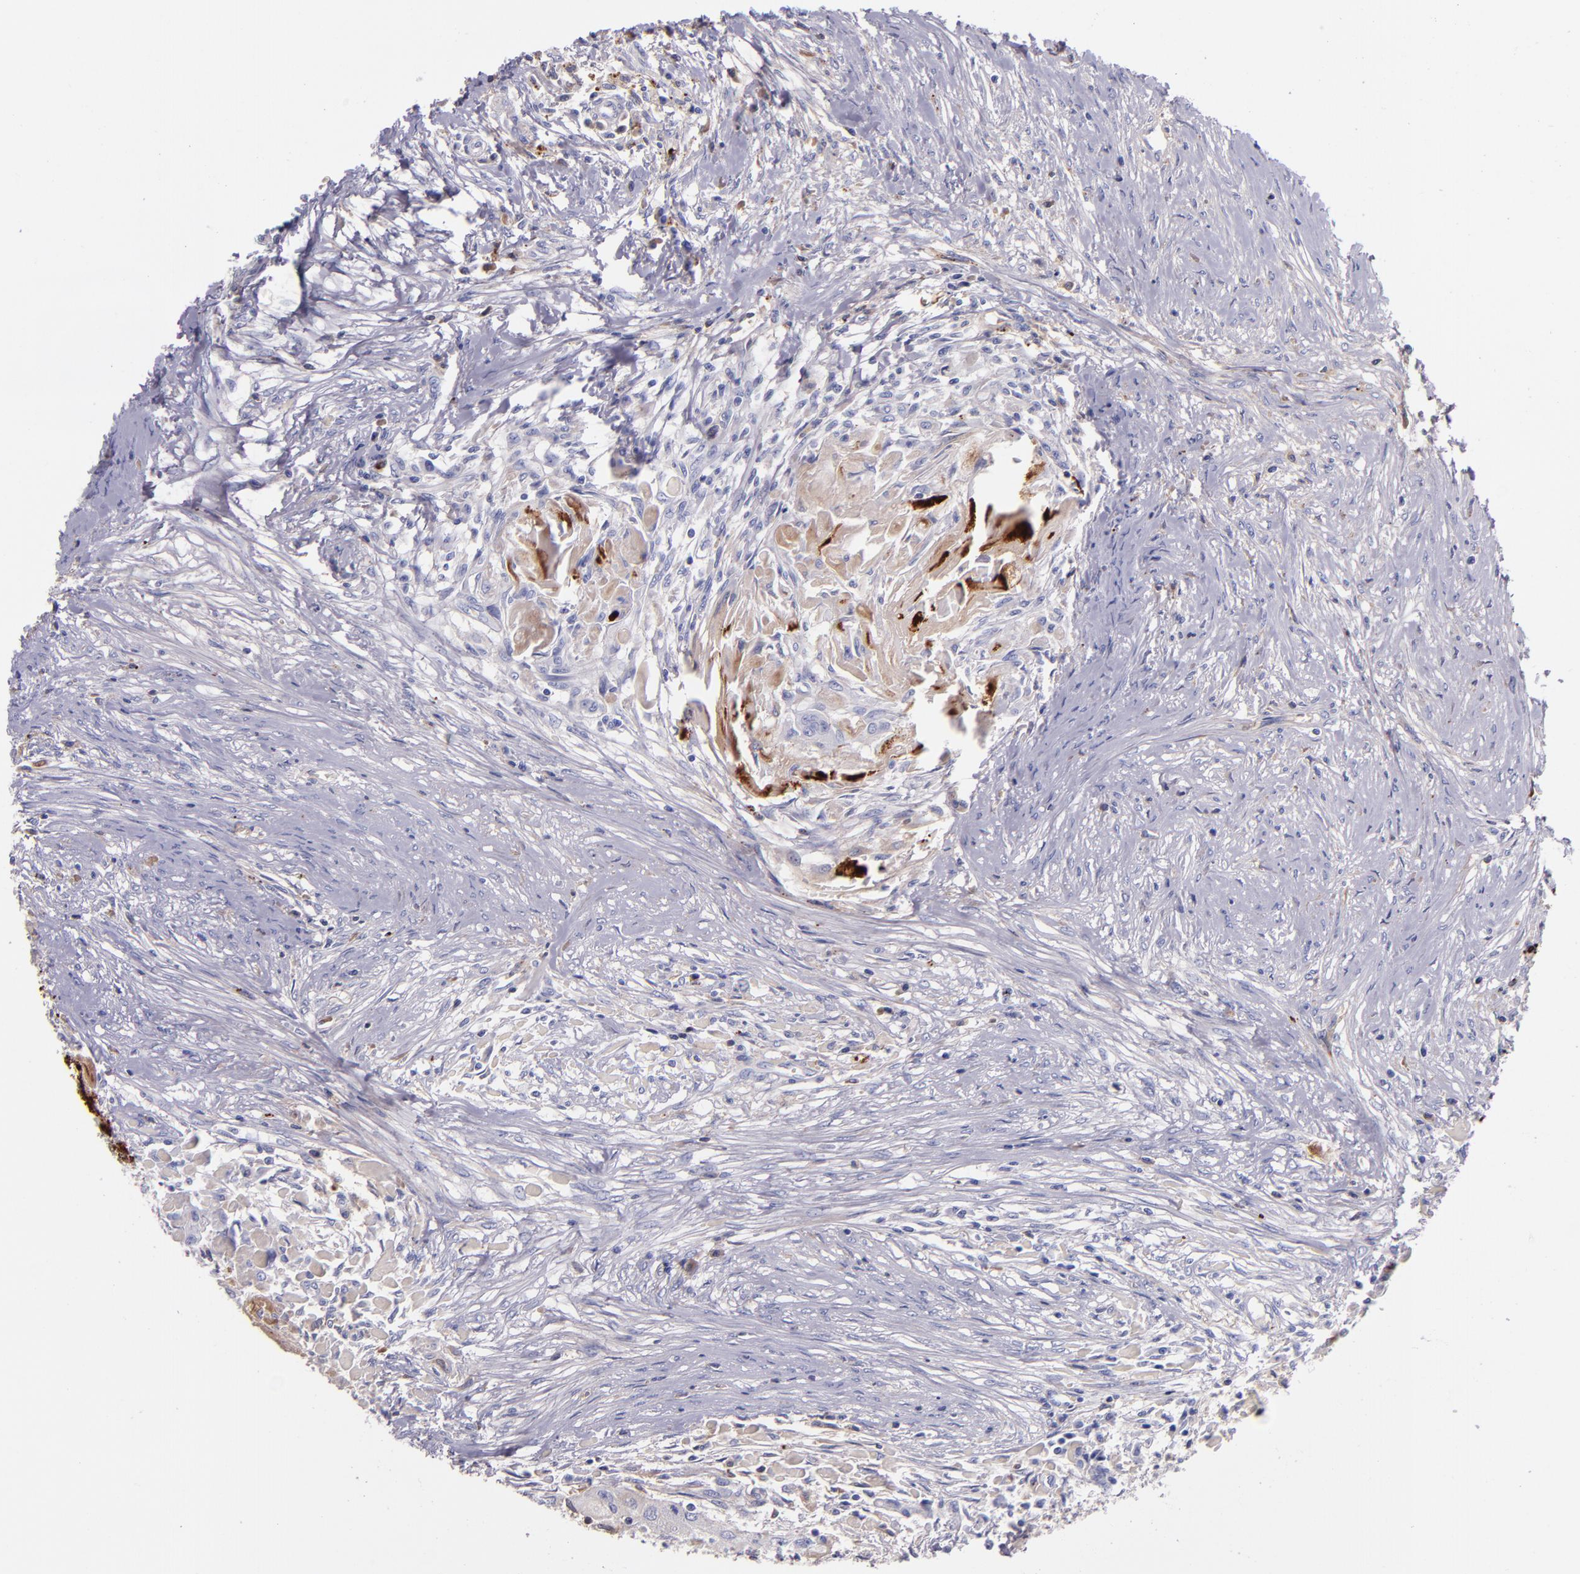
{"staining": {"intensity": "moderate", "quantity": "<25%", "location": "cytoplasmic/membranous"}, "tissue": "head and neck cancer", "cell_type": "Tumor cells", "image_type": "cancer", "snomed": [{"axis": "morphology", "description": "Squamous cell carcinoma, NOS"}, {"axis": "topography", "description": "Head-Neck"}], "caption": "Tumor cells show moderate cytoplasmic/membranous positivity in approximately <25% of cells in head and neck cancer (squamous cell carcinoma).", "gene": "KNG1", "patient": {"sex": "male", "age": 64}}